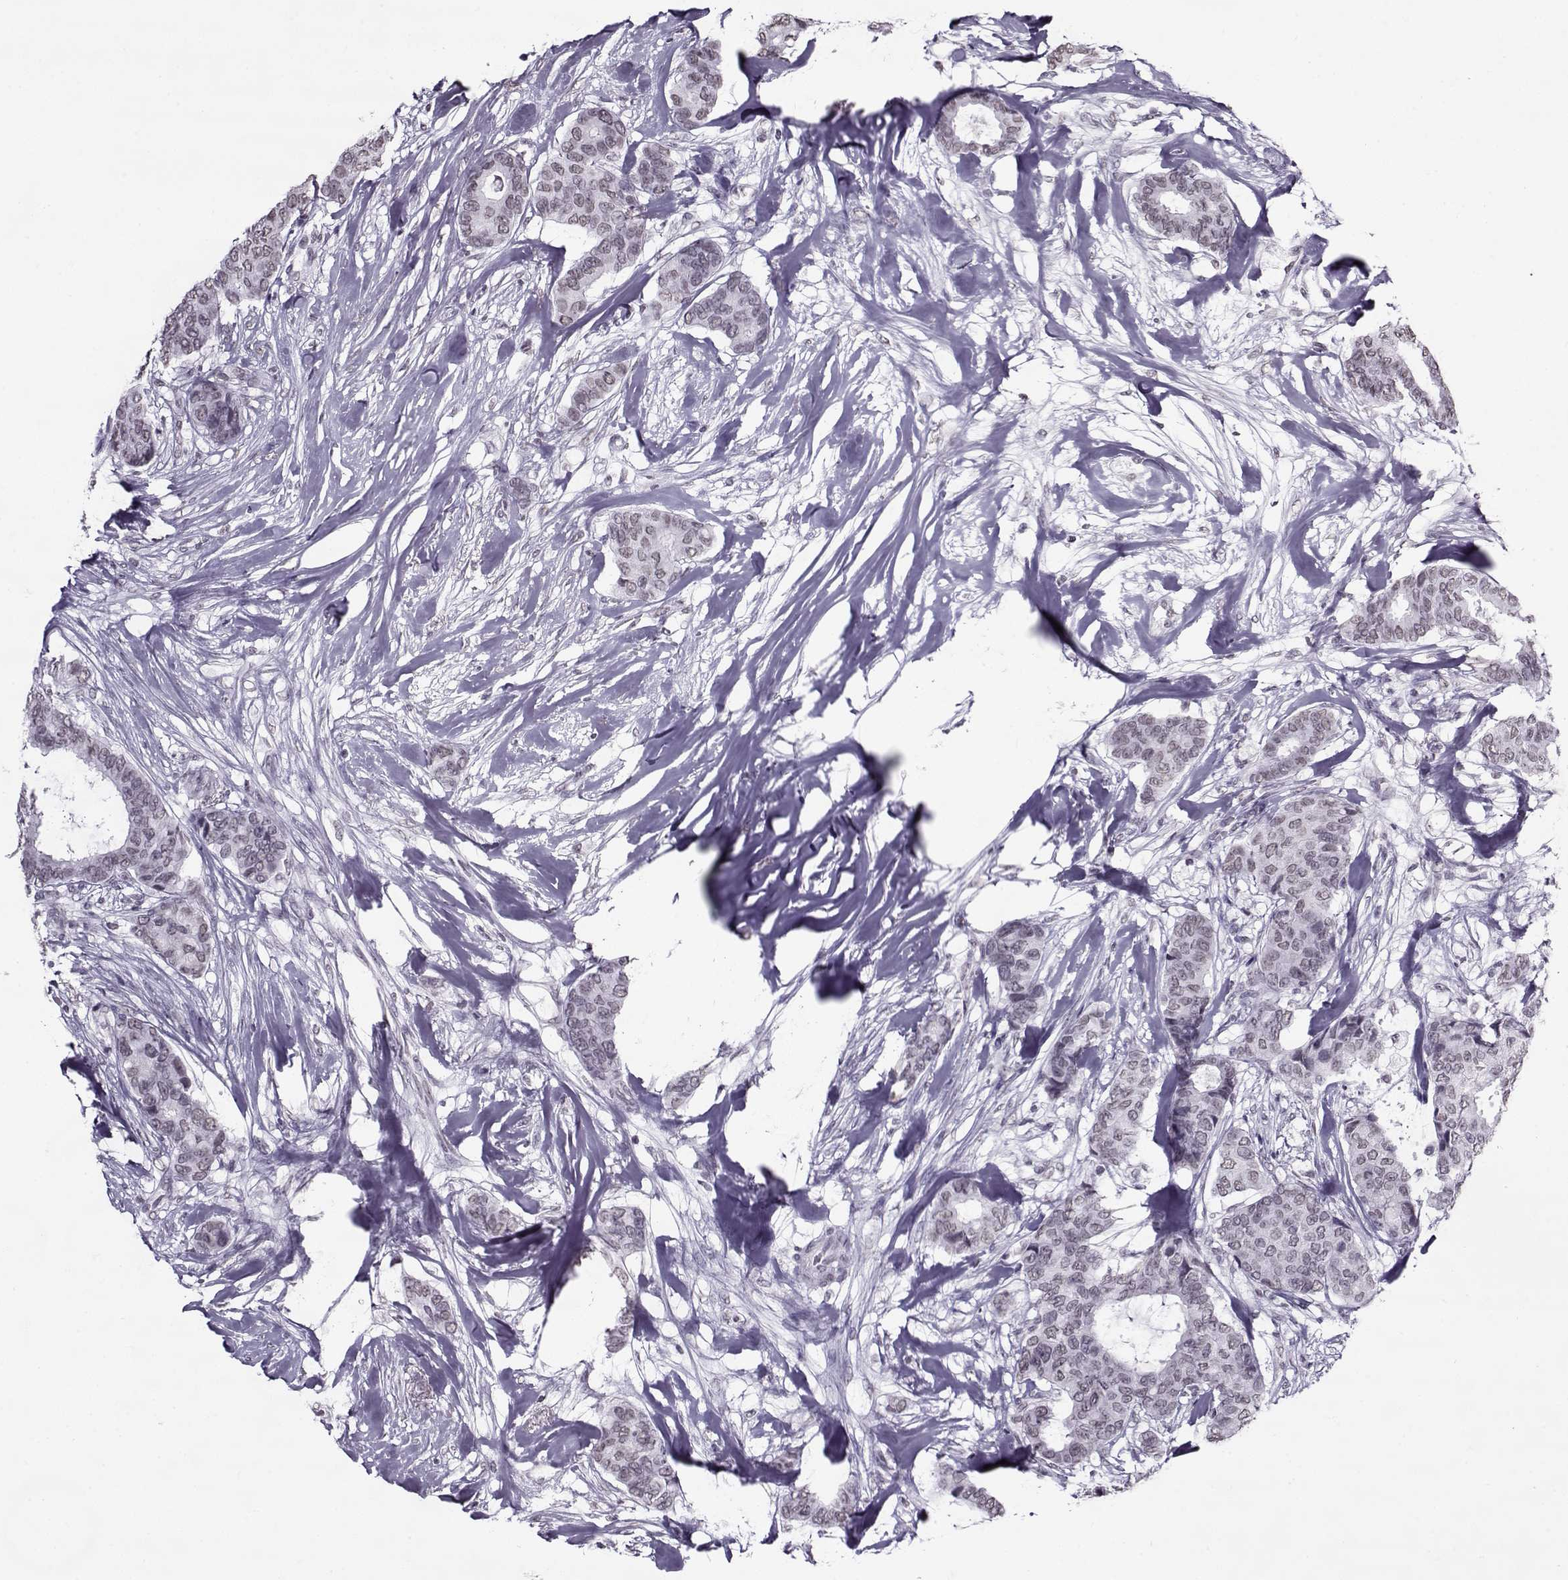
{"staining": {"intensity": "weak", "quantity": "<25%", "location": "nuclear"}, "tissue": "breast cancer", "cell_type": "Tumor cells", "image_type": "cancer", "snomed": [{"axis": "morphology", "description": "Duct carcinoma"}, {"axis": "topography", "description": "Breast"}], "caption": "The immunohistochemistry (IHC) histopathology image has no significant expression in tumor cells of breast cancer tissue. (DAB immunohistochemistry (IHC) with hematoxylin counter stain).", "gene": "PRMT8", "patient": {"sex": "female", "age": 75}}